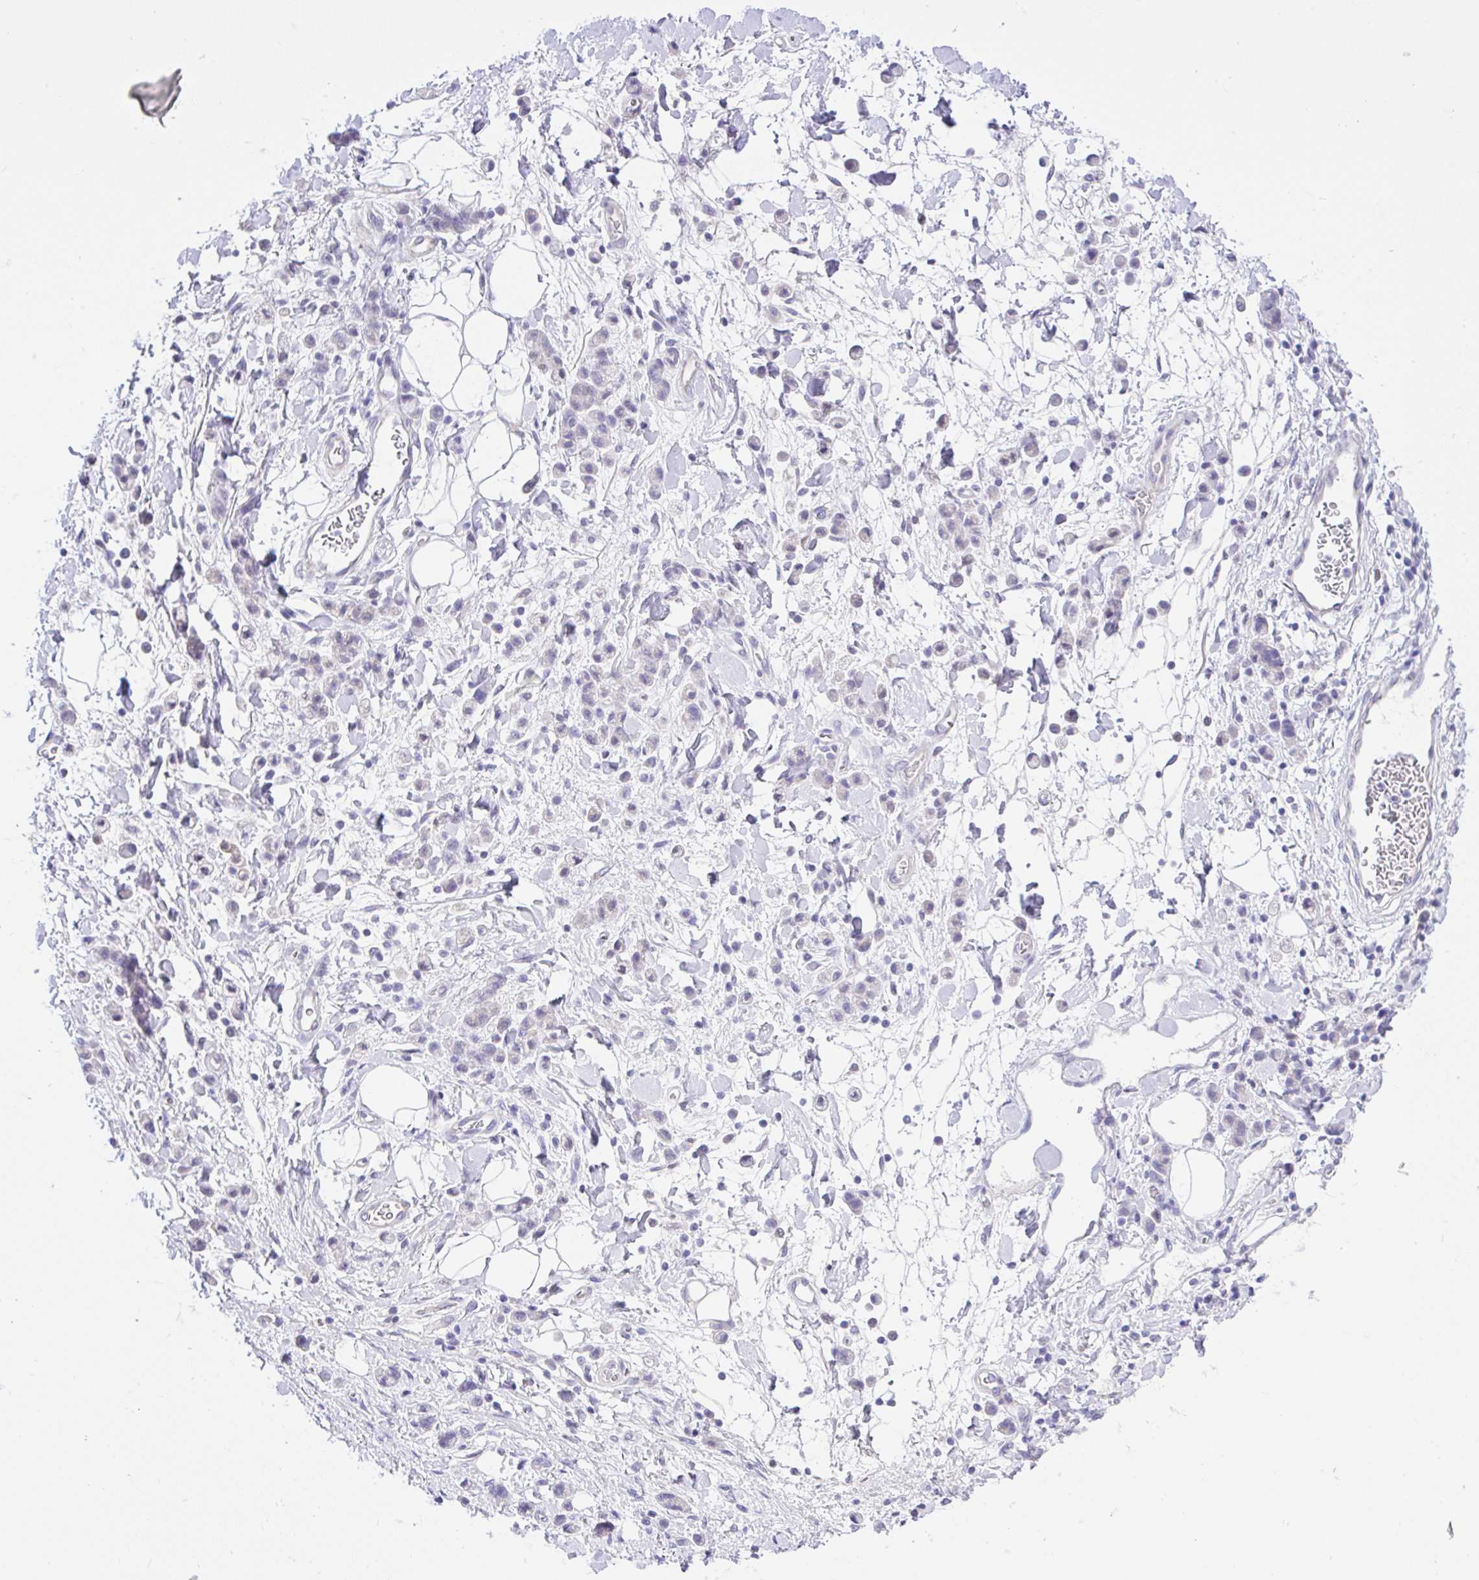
{"staining": {"intensity": "negative", "quantity": "none", "location": "none"}, "tissue": "stomach cancer", "cell_type": "Tumor cells", "image_type": "cancer", "snomed": [{"axis": "morphology", "description": "Adenocarcinoma, NOS"}, {"axis": "topography", "description": "Stomach"}], "caption": "An immunohistochemistry histopathology image of stomach cancer (adenocarcinoma) is shown. There is no staining in tumor cells of stomach cancer (adenocarcinoma). The staining is performed using DAB brown chromogen with nuclei counter-stained in using hematoxylin.", "gene": "ANO4", "patient": {"sex": "male", "age": 77}}